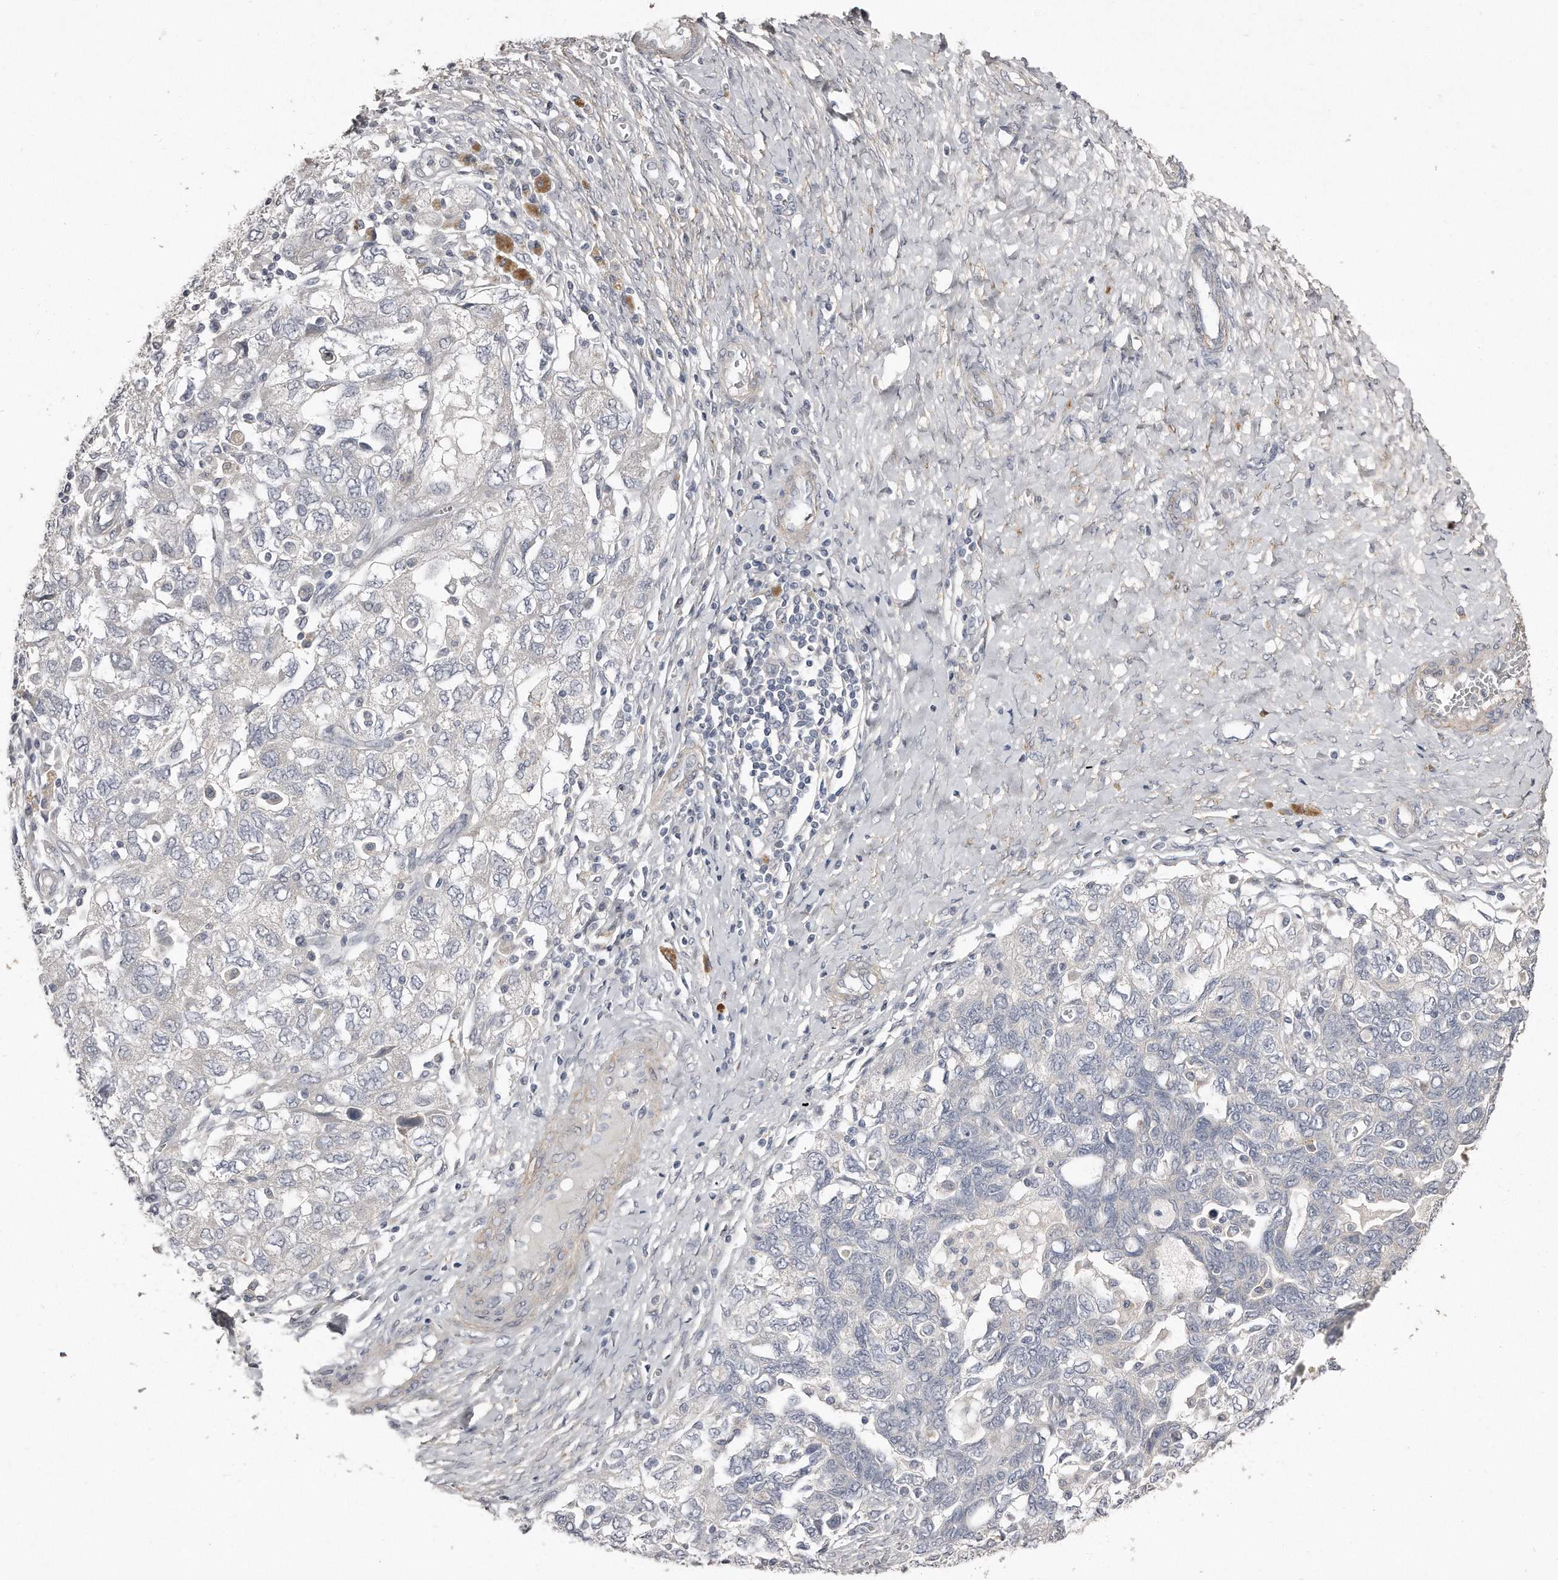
{"staining": {"intensity": "negative", "quantity": "none", "location": "none"}, "tissue": "ovarian cancer", "cell_type": "Tumor cells", "image_type": "cancer", "snomed": [{"axis": "morphology", "description": "Carcinoma, NOS"}, {"axis": "morphology", "description": "Cystadenocarcinoma, serous, NOS"}, {"axis": "topography", "description": "Ovary"}], "caption": "High magnification brightfield microscopy of ovarian cancer stained with DAB (3,3'-diaminobenzidine) (brown) and counterstained with hematoxylin (blue): tumor cells show no significant positivity.", "gene": "LMOD1", "patient": {"sex": "female", "age": 69}}